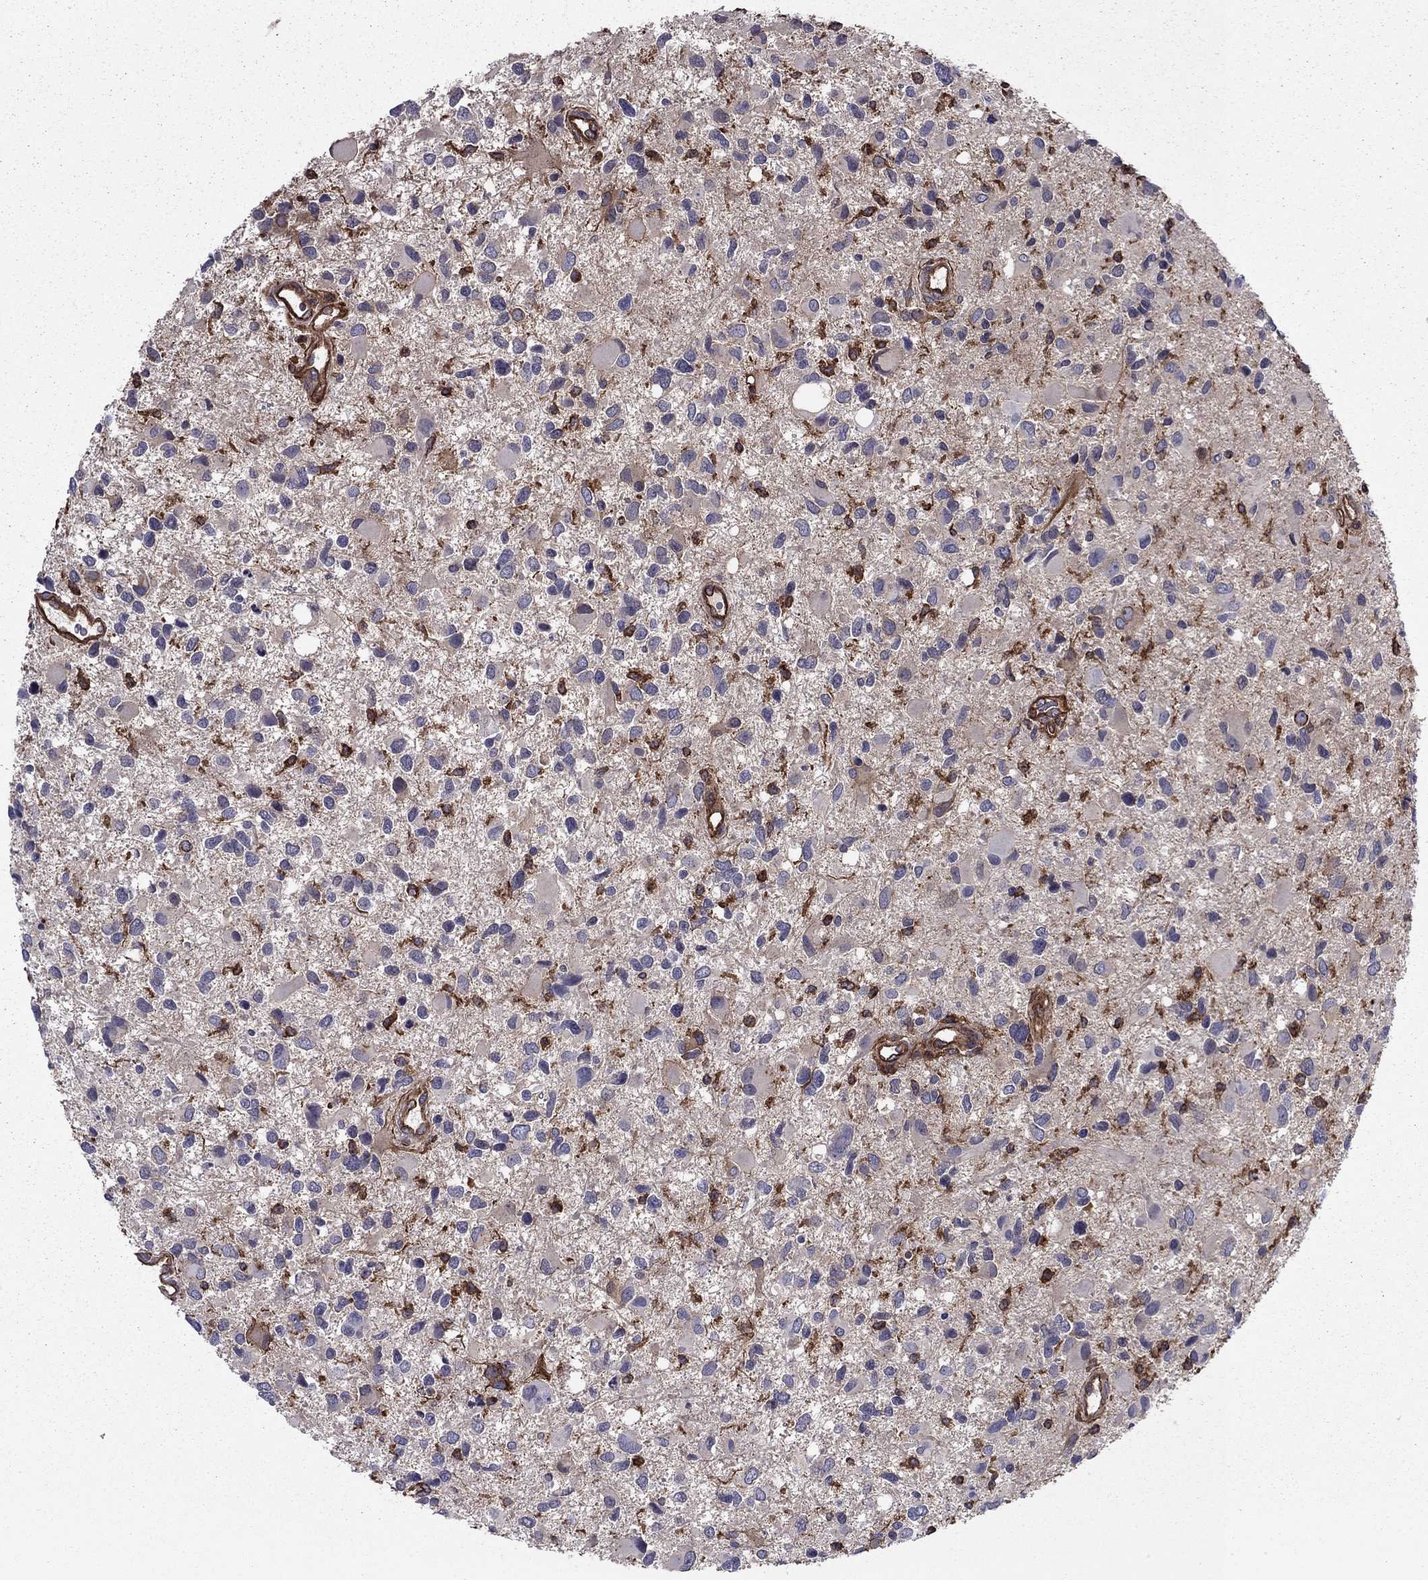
{"staining": {"intensity": "negative", "quantity": "none", "location": "none"}, "tissue": "glioma", "cell_type": "Tumor cells", "image_type": "cancer", "snomed": [{"axis": "morphology", "description": "Glioma, malignant, Low grade"}, {"axis": "topography", "description": "Brain"}], "caption": "High magnification brightfield microscopy of glioma stained with DAB (brown) and counterstained with hematoxylin (blue): tumor cells show no significant expression.", "gene": "SHMT1", "patient": {"sex": "female", "age": 32}}